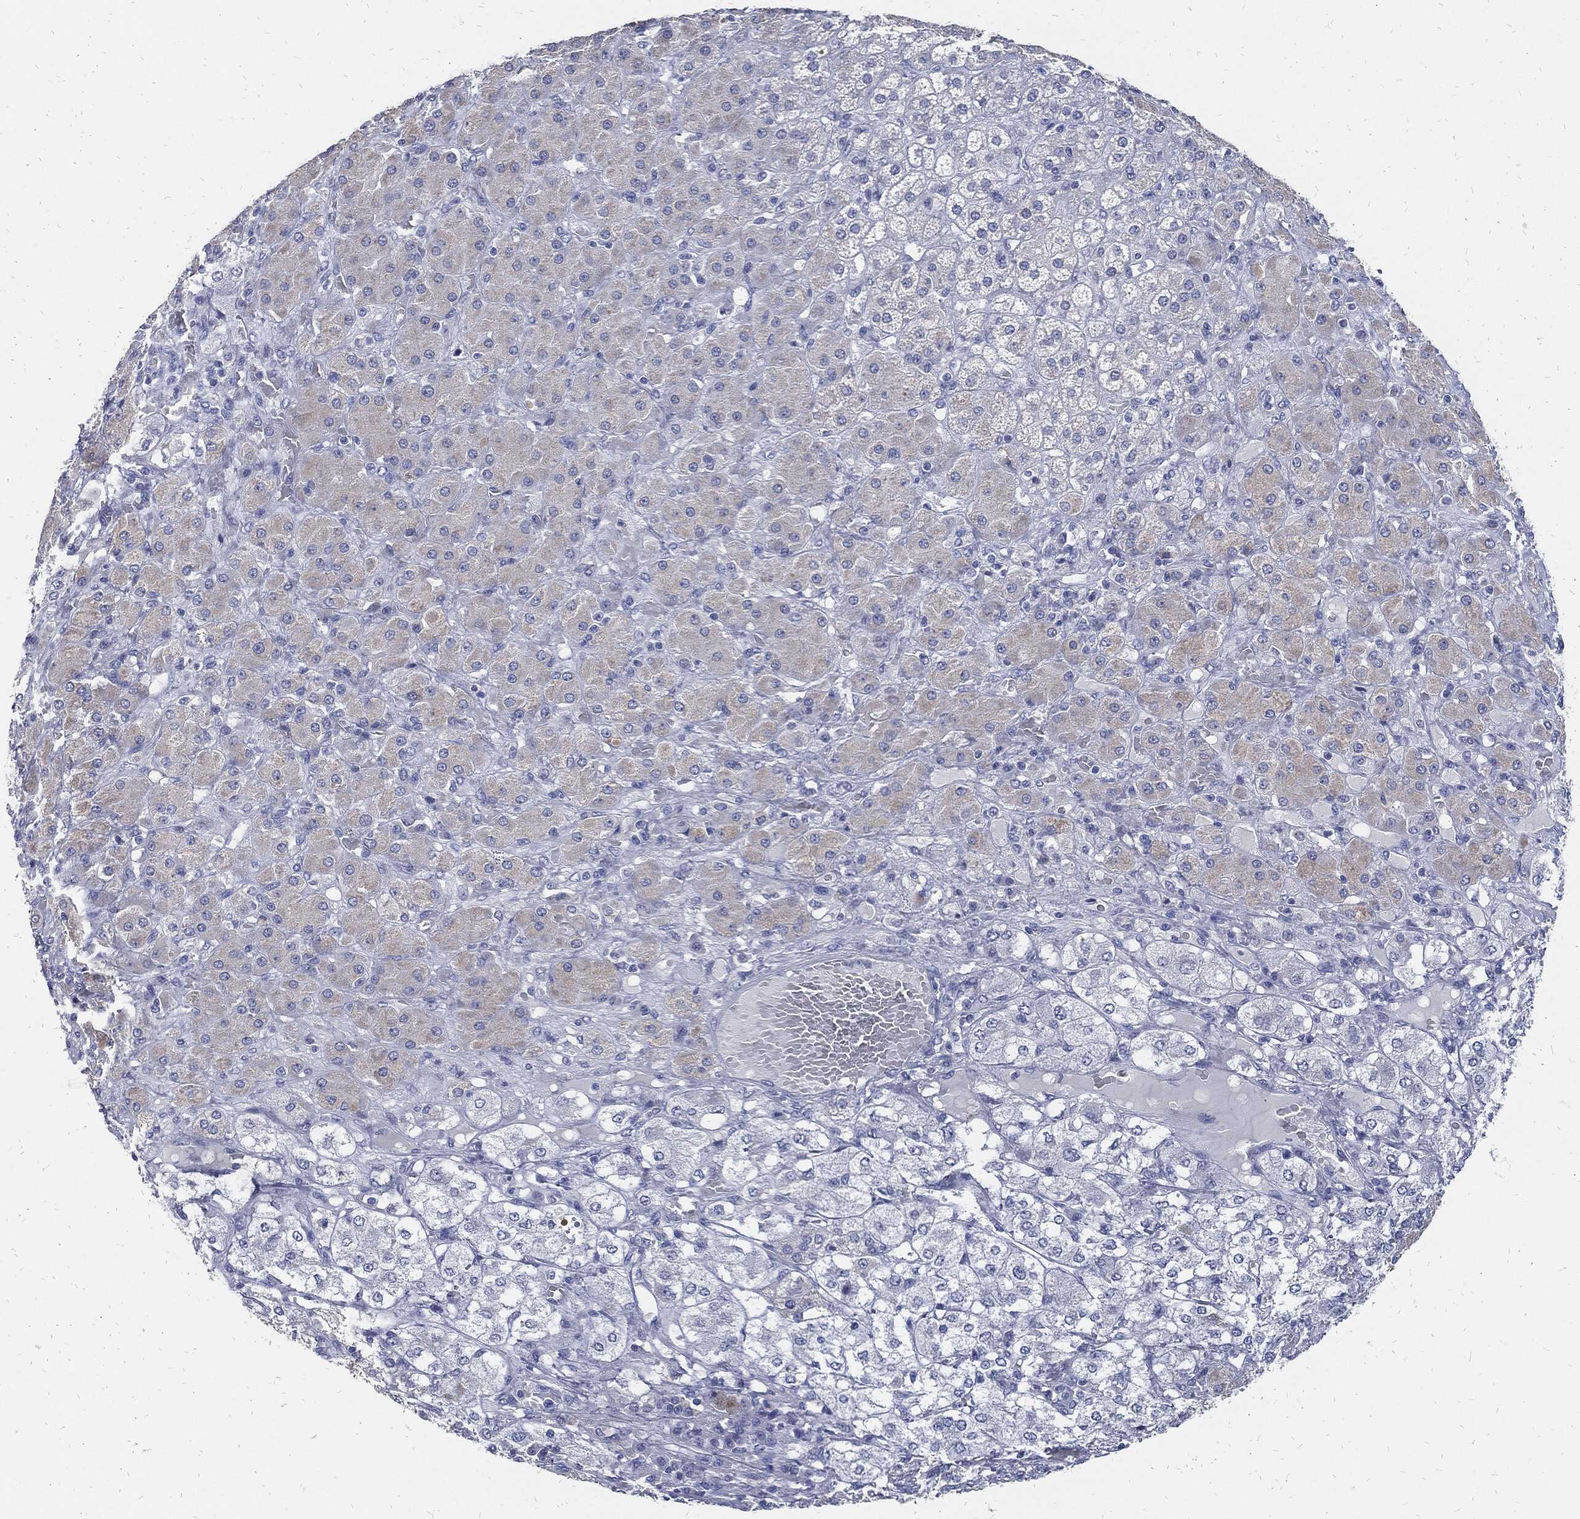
{"staining": {"intensity": "negative", "quantity": "none", "location": "none"}, "tissue": "adrenal gland", "cell_type": "Glandular cells", "image_type": "normal", "snomed": [{"axis": "morphology", "description": "Normal tissue, NOS"}, {"axis": "topography", "description": "Adrenal gland"}], "caption": "Glandular cells show no significant protein staining in benign adrenal gland. (IHC, brightfield microscopy, high magnification).", "gene": "FABP4", "patient": {"sex": "male", "age": 70}}